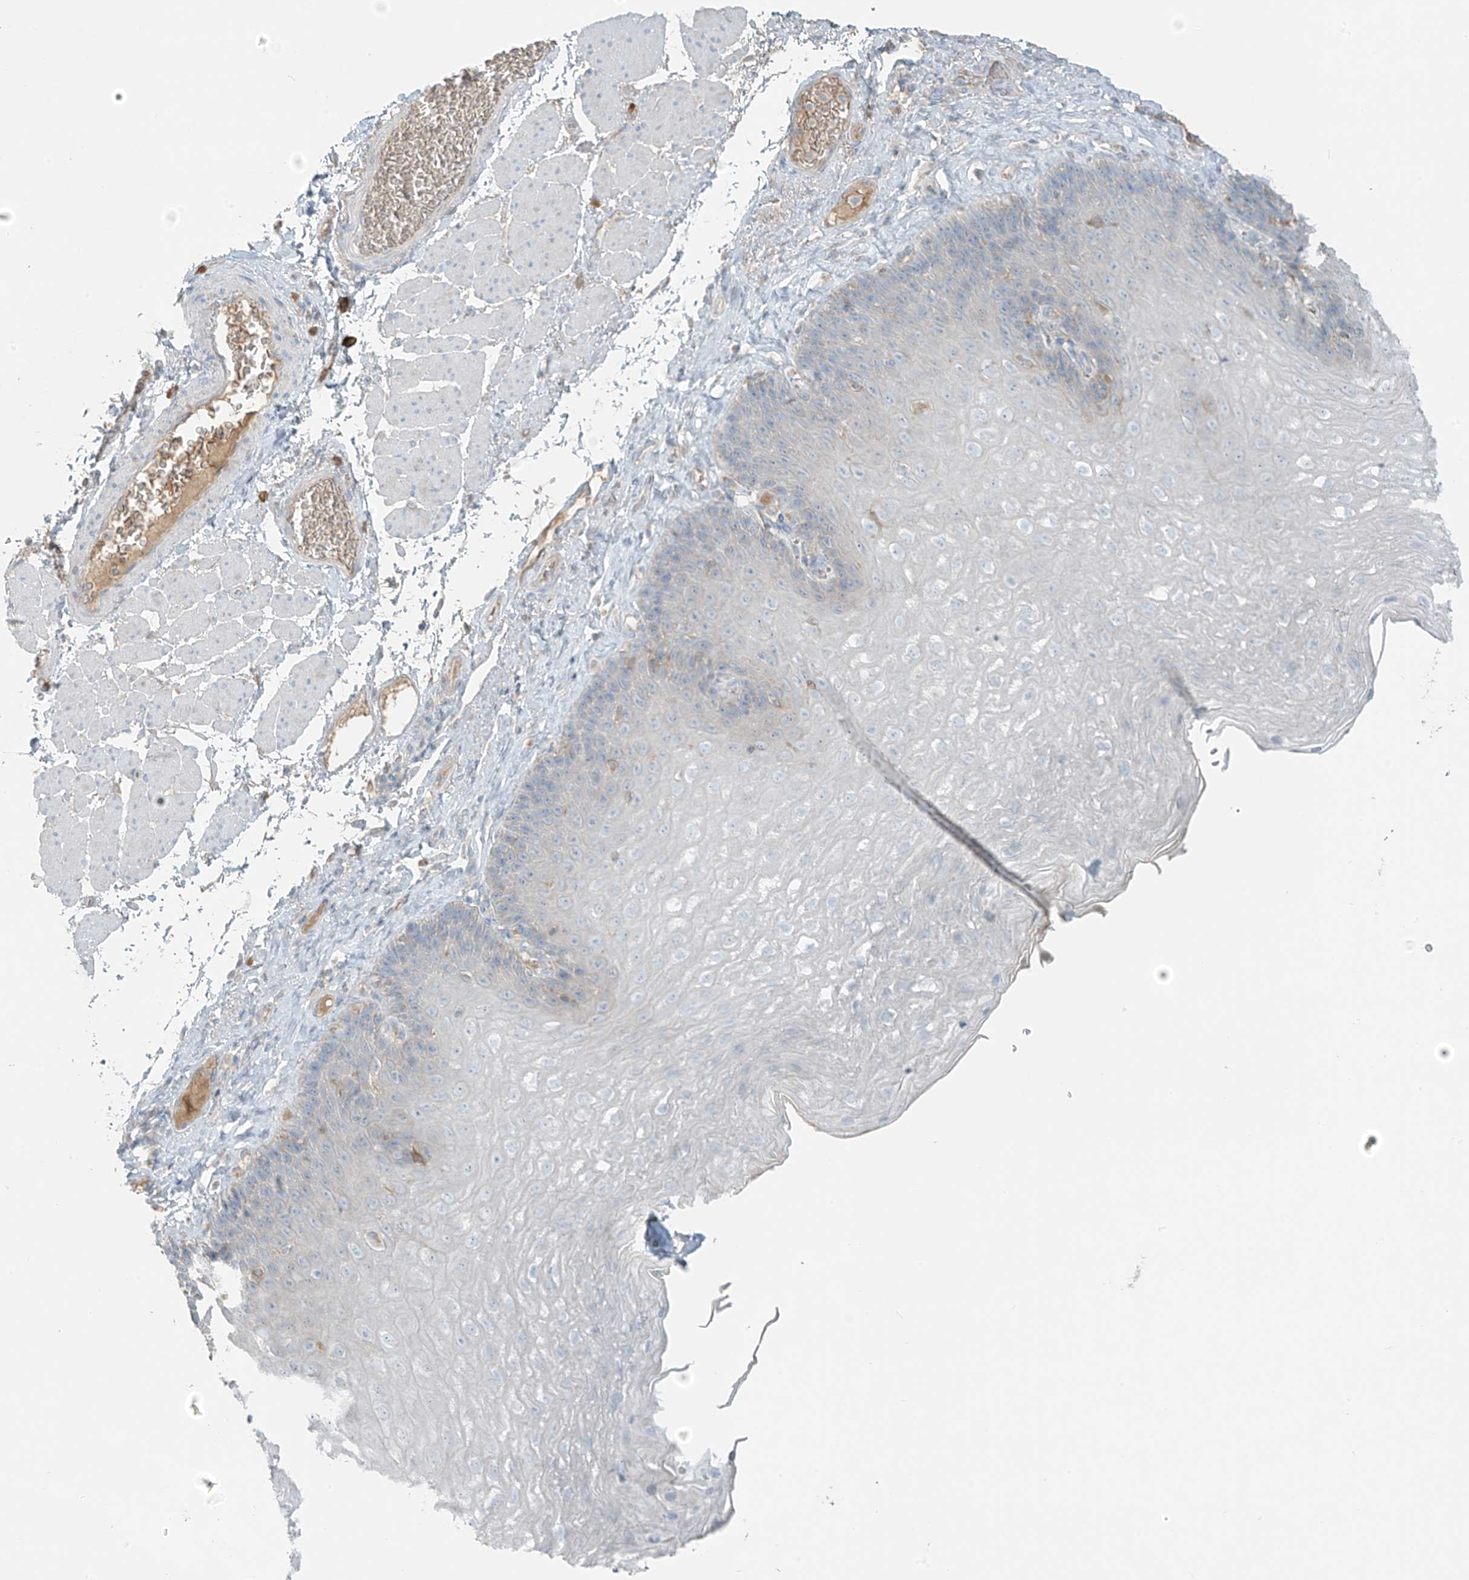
{"staining": {"intensity": "negative", "quantity": "none", "location": "none"}, "tissue": "esophagus", "cell_type": "Squamous epithelial cells", "image_type": "normal", "snomed": [{"axis": "morphology", "description": "Normal tissue, NOS"}, {"axis": "topography", "description": "Esophagus"}], "caption": "Squamous epithelial cells are negative for protein expression in benign human esophagus. (DAB IHC with hematoxylin counter stain).", "gene": "FAM131C", "patient": {"sex": "female", "age": 66}}